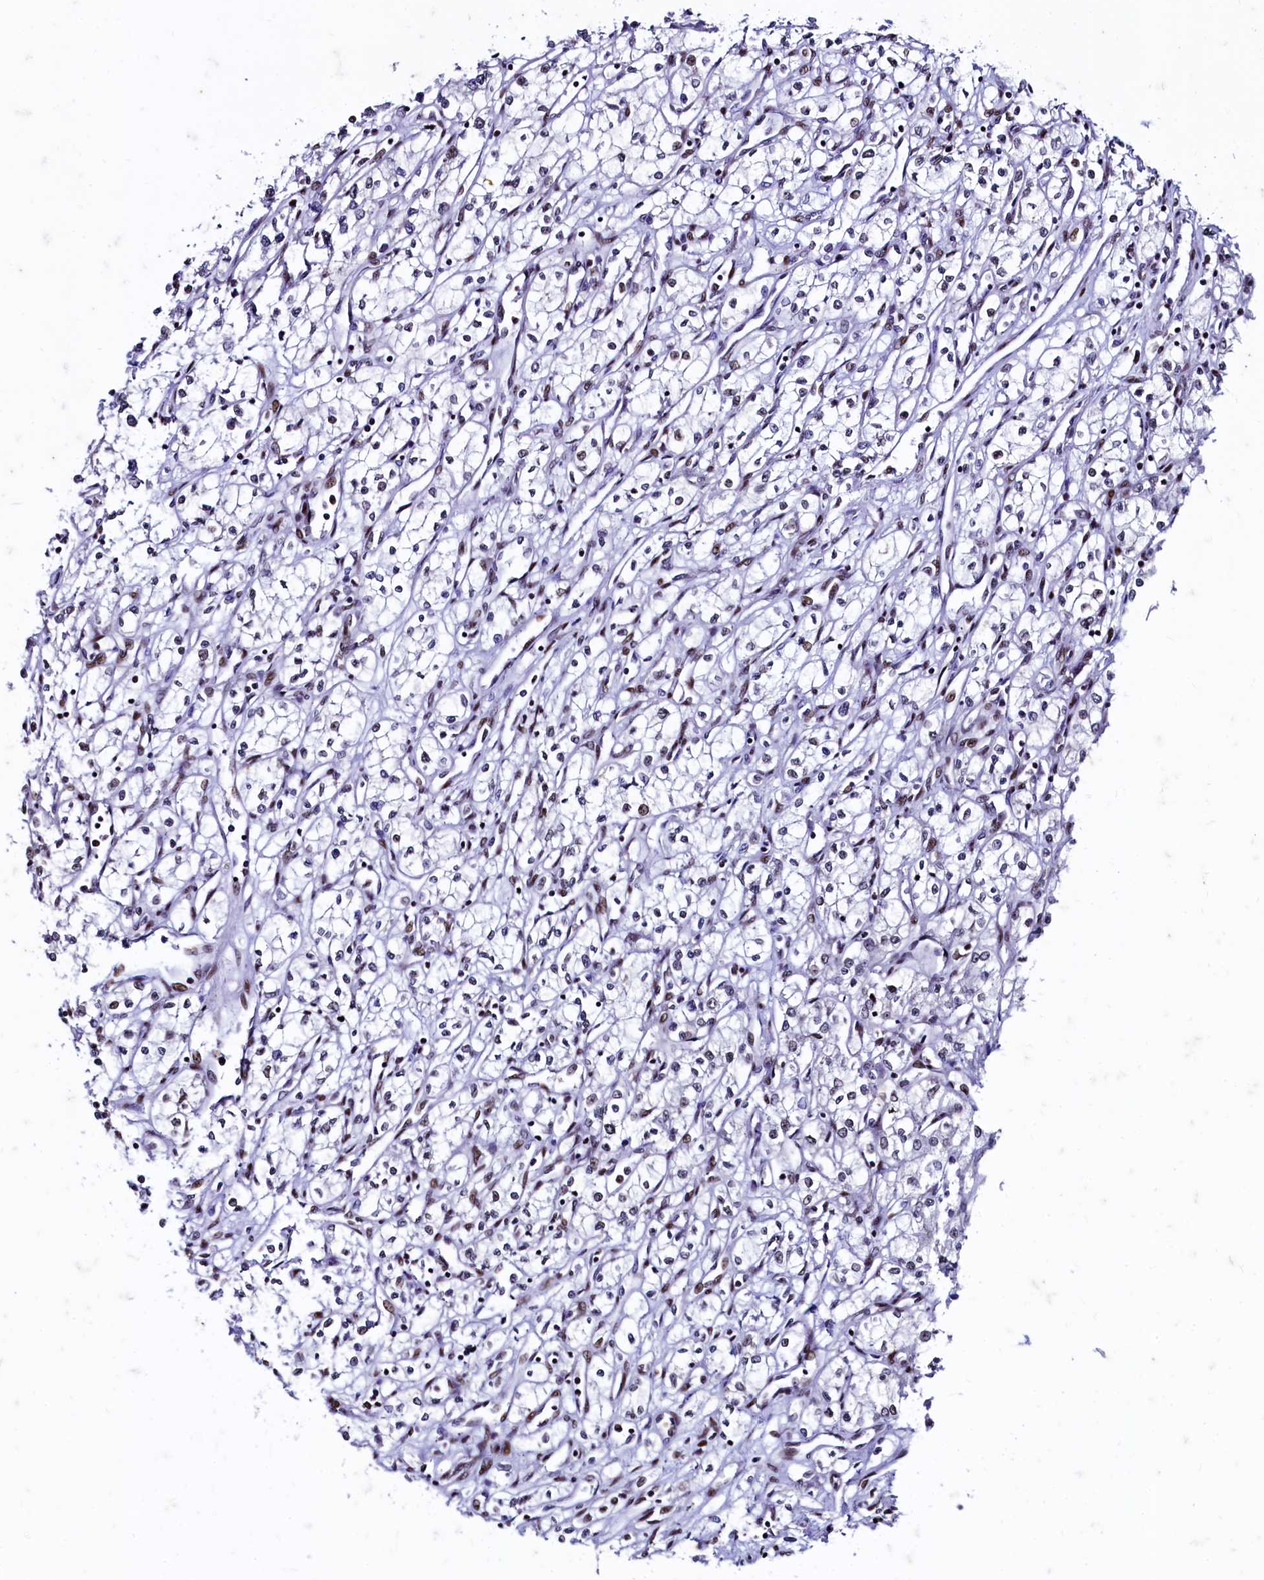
{"staining": {"intensity": "moderate", "quantity": "<25%", "location": "nuclear"}, "tissue": "renal cancer", "cell_type": "Tumor cells", "image_type": "cancer", "snomed": [{"axis": "morphology", "description": "Adenocarcinoma, NOS"}, {"axis": "topography", "description": "Kidney"}], "caption": "This photomicrograph demonstrates renal cancer stained with immunohistochemistry to label a protein in brown. The nuclear of tumor cells show moderate positivity for the protein. Nuclei are counter-stained blue.", "gene": "CPSF7", "patient": {"sex": "male", "age": 59}}